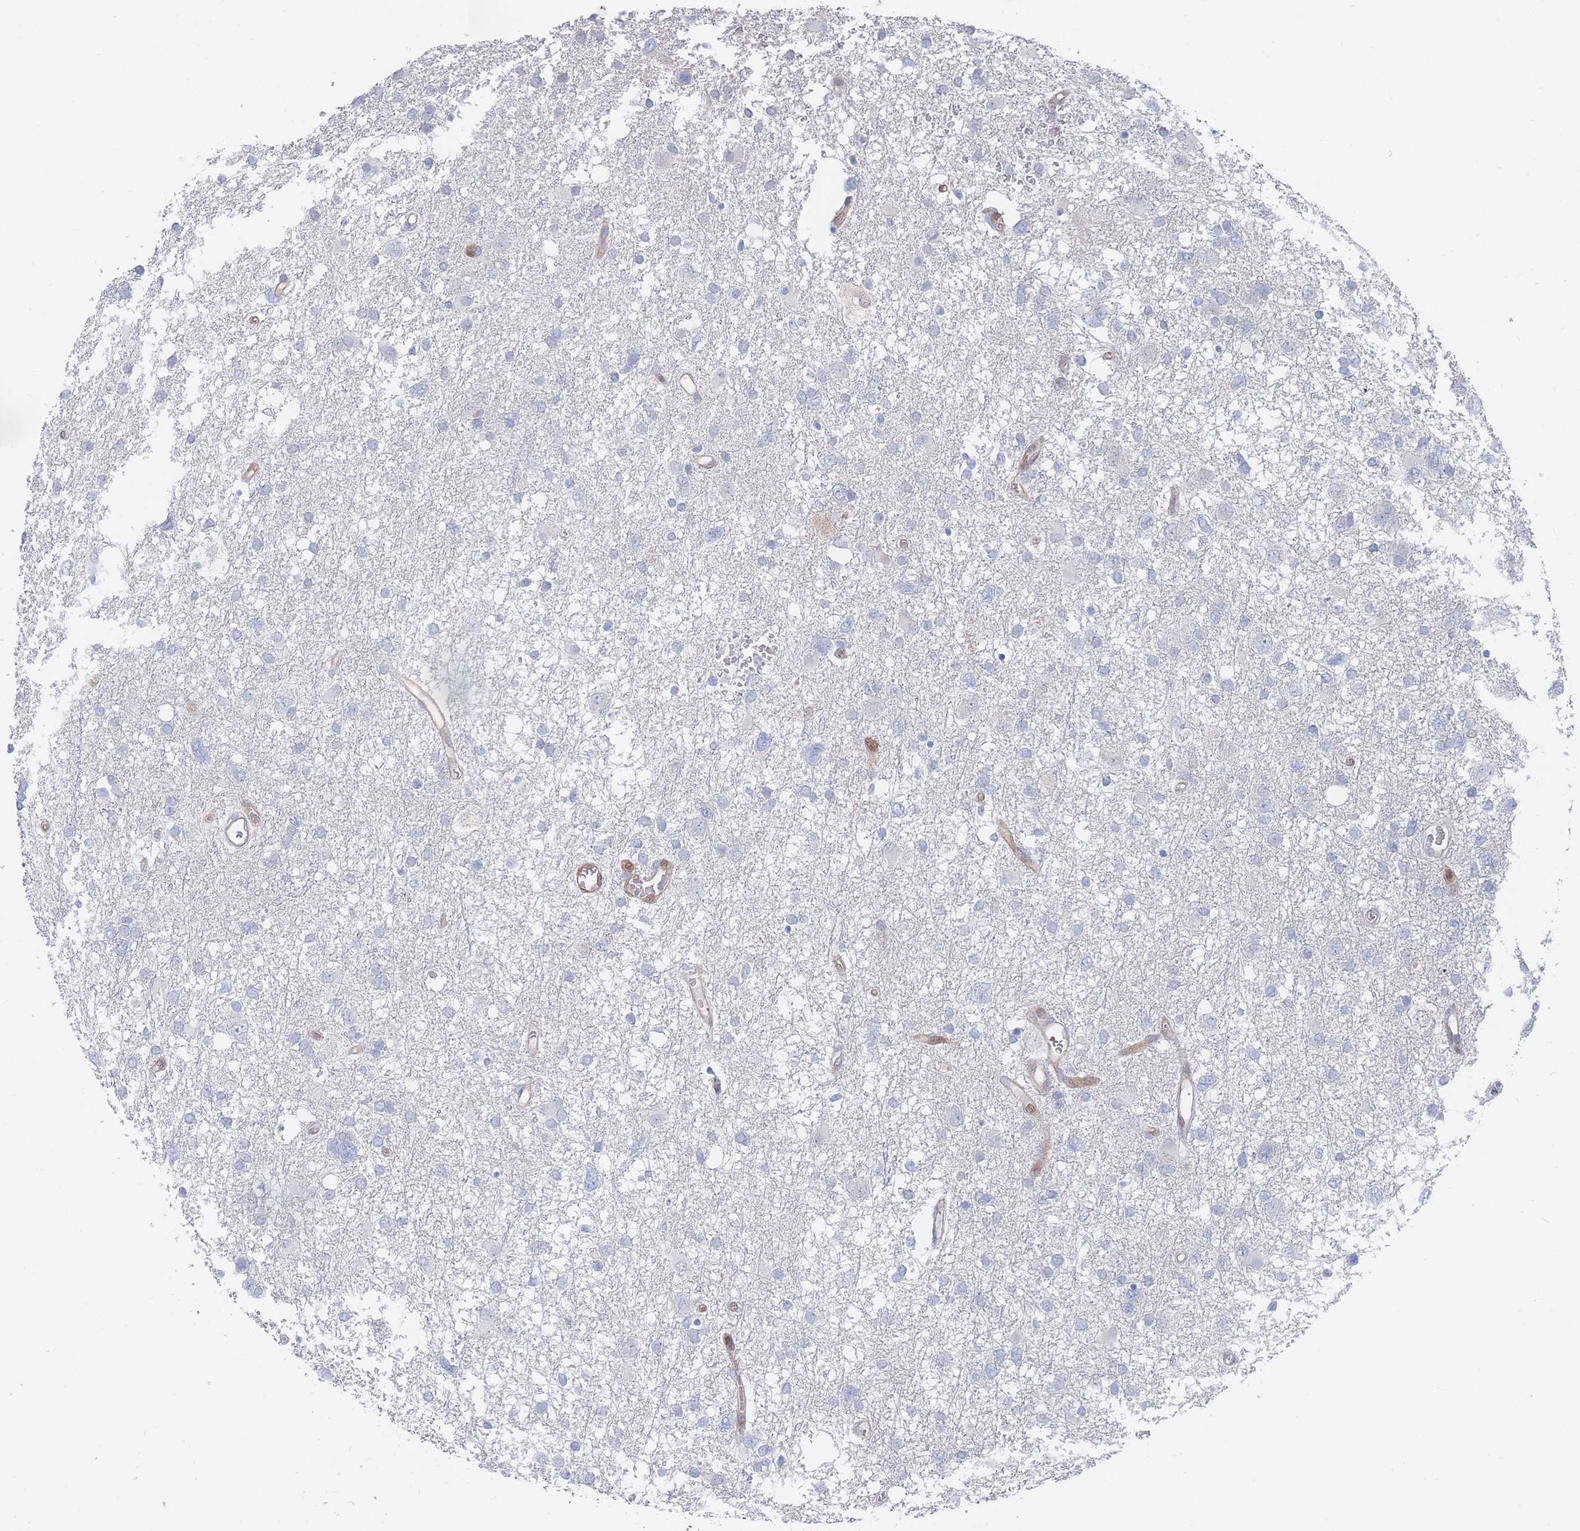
{"staining": {"intensity": "negative", "quantity": "none", "location": "none"}, "tissue": "glioma", "cell_type": "Tumor cells", "image_type": "cancer", "snomed": [{"axis": "morphology", "description": "Glioma, malignant, High grade"}, {"axis": "topography", "description": "Brain"}], "caption": "This micrograph is of glioma stained with immunohistochemistry to label a protein in brown with the nuclei are counter-stained blue. There is no positivity in tumor cells. Nuclei are stained in blue.", "gene": "G6PC1", "patient": {"sex": "male", "age": 61}}